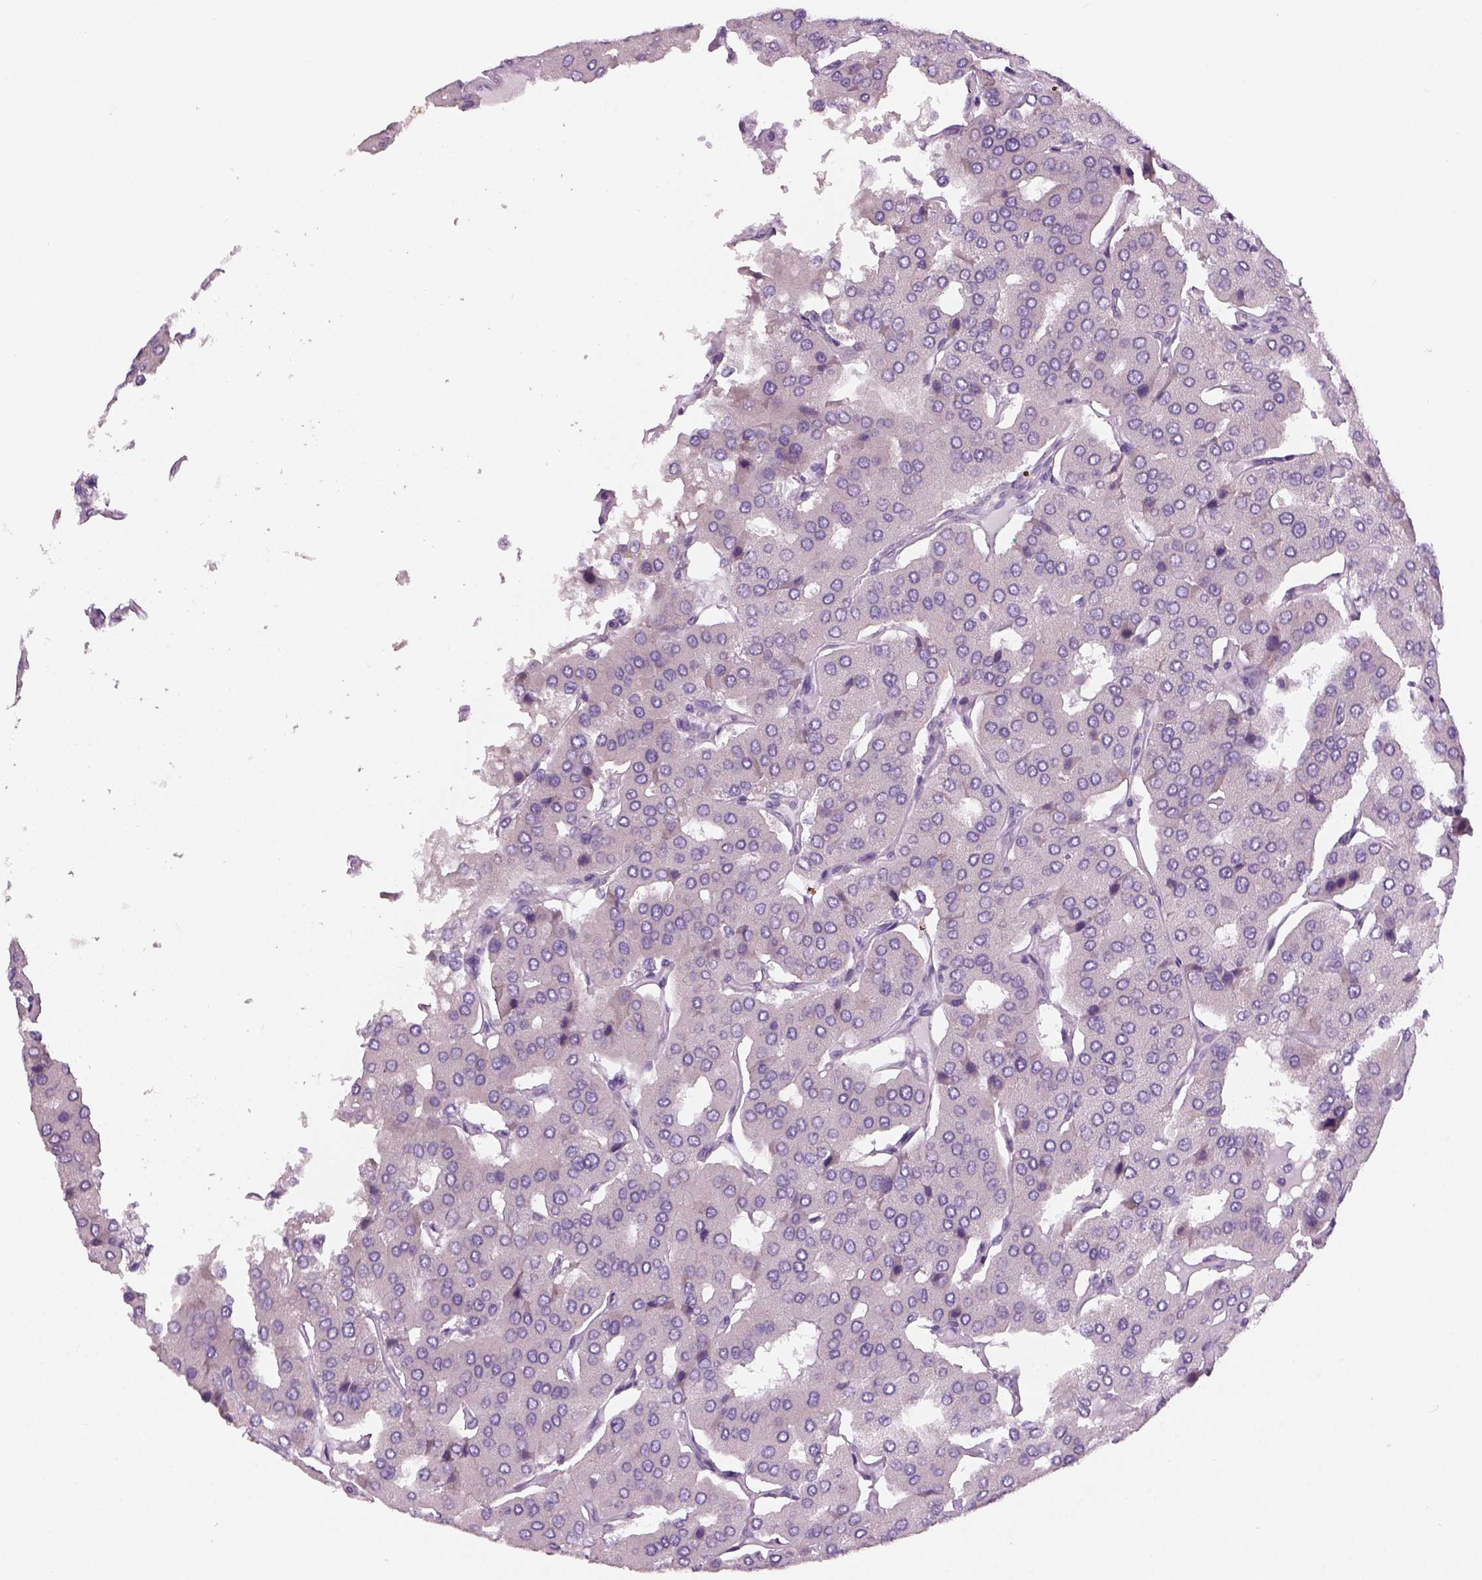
{"staining": {"intensity": "negative", "quantity": "none", "location": "none"}, "tissue": "parathyroid gland", "cell_type": "Glandular cells", "image_type": "normal", "snomed": [{"axis": "morphology", "description": "Normal tissue, NOS"}, {"axis": "morphology", "description": "Adenoma, NOS"}, {"axis": "topography", "description": "Parathyroid gland"}], "caption": "The micrograph displays no significant expression in glandular cells of parathyroid gland. (DAB (3,3'-diaminobenzidine) IHC visualized using brightfield microscopy, high magnification).", "gene": "CHST14", "patient": {"sex": "female", "age": 86}}